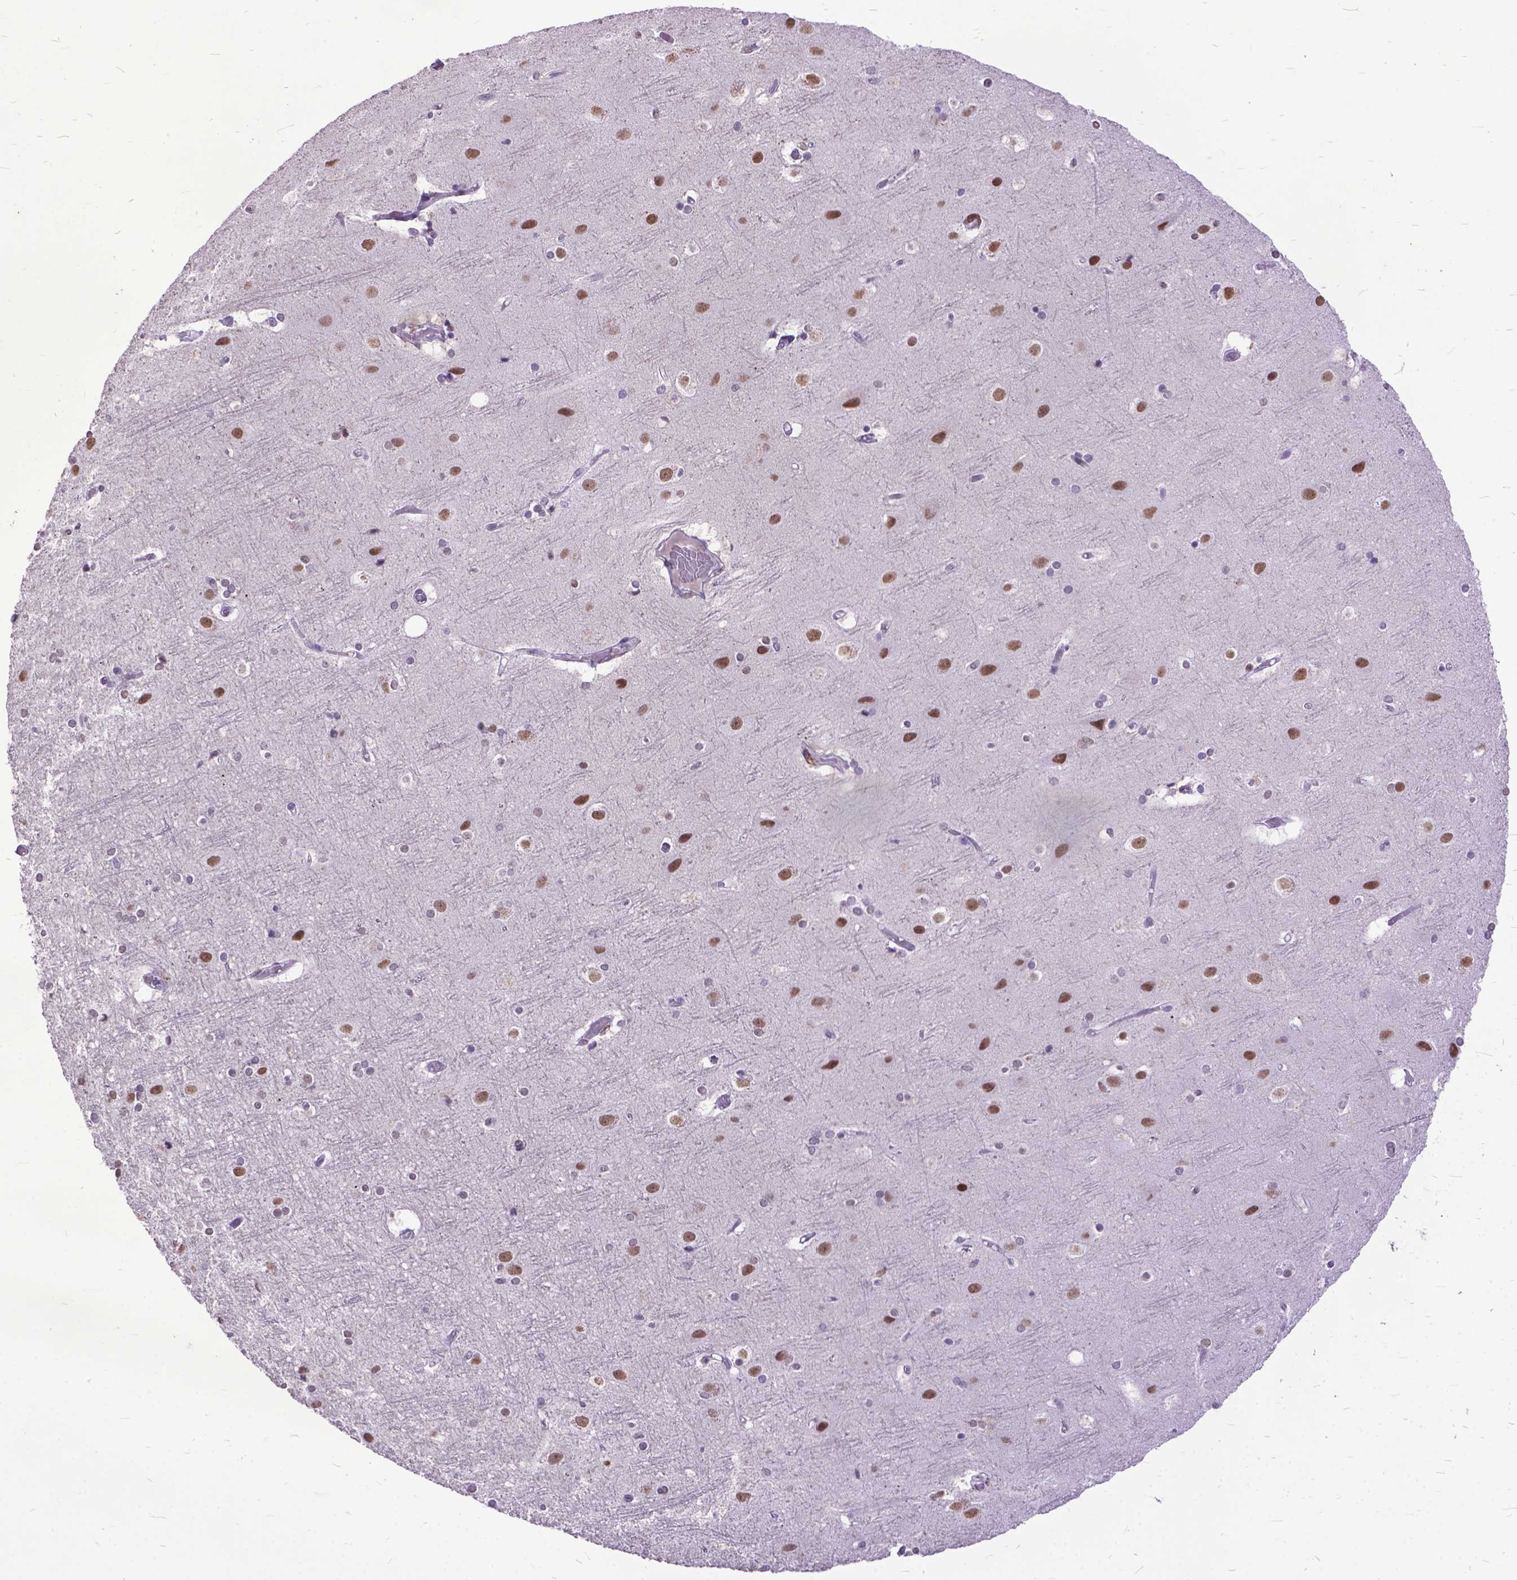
{"staining": {"intensity": "negative", "quantity": "none", "location": "none"}, "tissue": "cerebral cortex", "cell_type": "Endothelial cells", "image_type": "normal", "snomed": [{"axis": "morphology", "description": "Normal tissue, NOS"}, {"axis": "topography", "description": "Cerebral cortex"}], "caption": "Photomicrograph shows no protein staining in endothelial cells of unremarkable cerebral cortex.", "gene": "MARCHF10", "patient": {"sex": "female", "age": 52}}